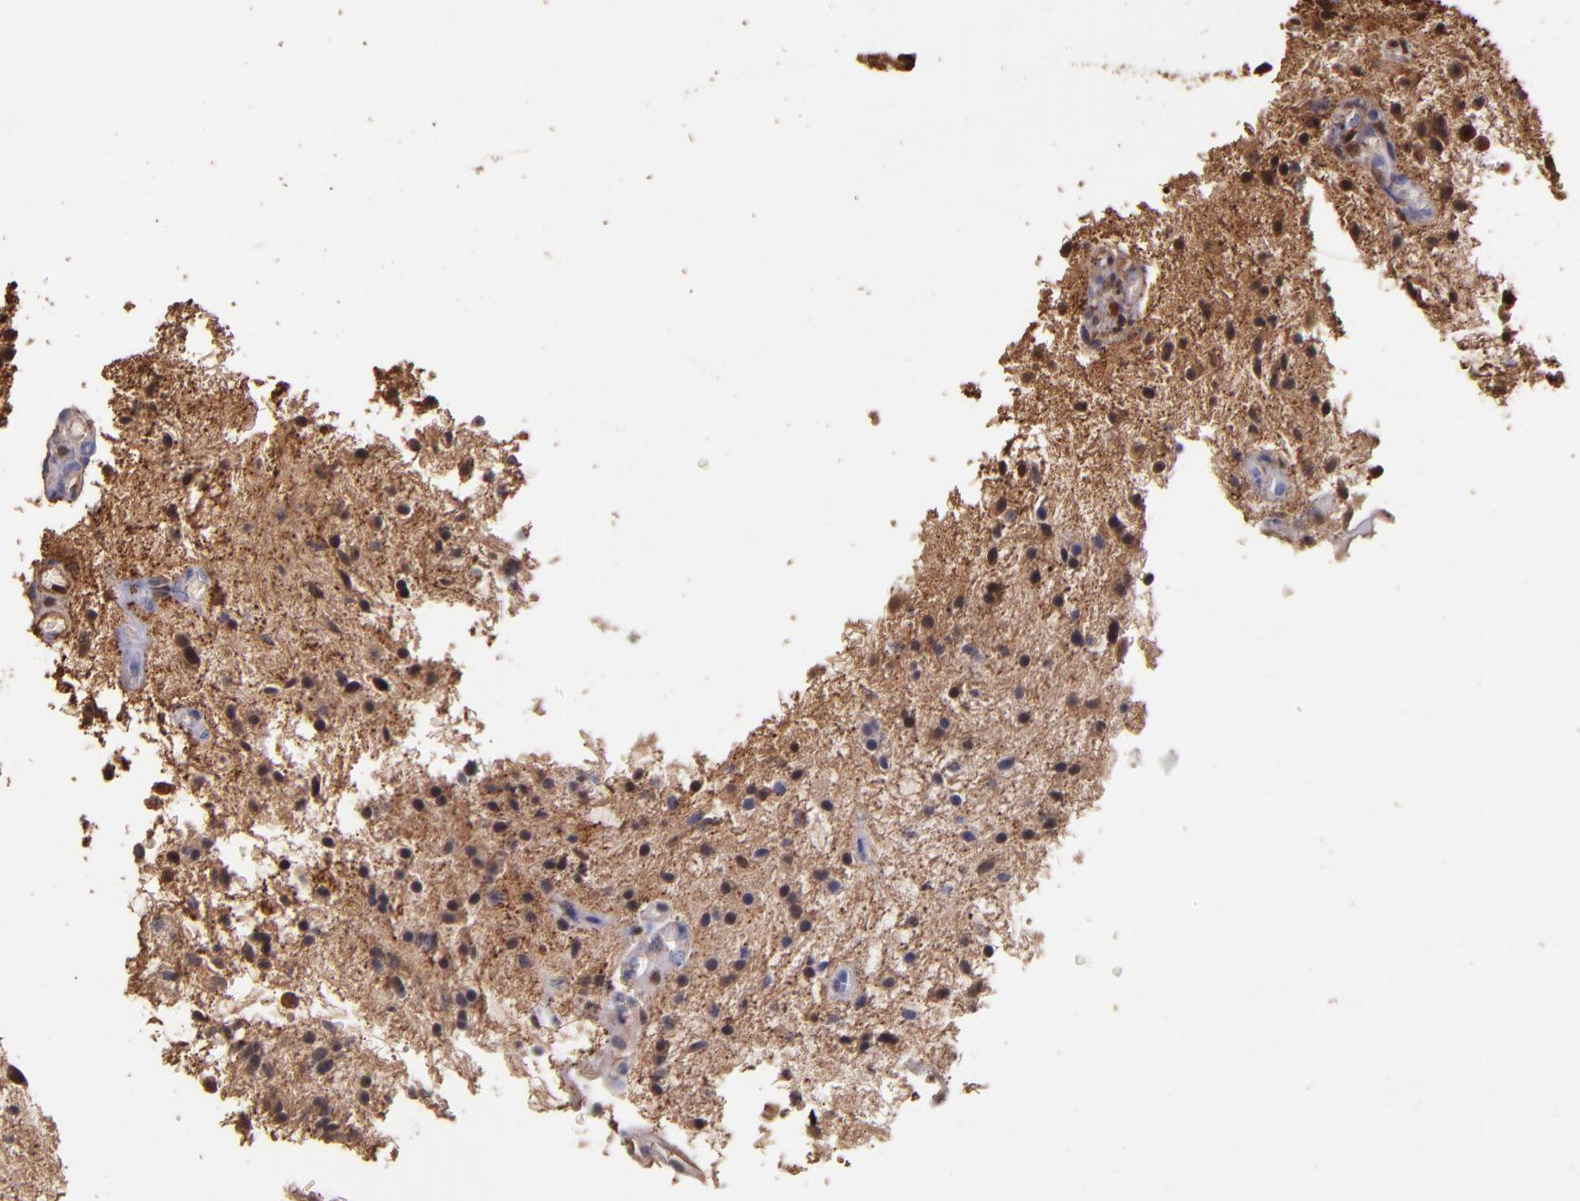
{"staining": {"intensity": "moderate", "quantity": "25%-75%", "location": "cytoplasmic/membranous,nuclear"}, "tissue": "glioma", "cell_type": "Tumor cells", "image_type": "cancer", "snomed": [{"axis": "morphology", "description": "Glioma, malignant, NOS"}, {"axis": "topography", "description": "Cerebellum"}], "caption": "Immunohistochemistry (IHC) of human glioma shows medium levels of moderate cytoplasmic/membranous and nuclear expression in about 25%-75% of tumor cells.", "gene": "S100A6", "patient": {"sex": "female", "age": 10}}